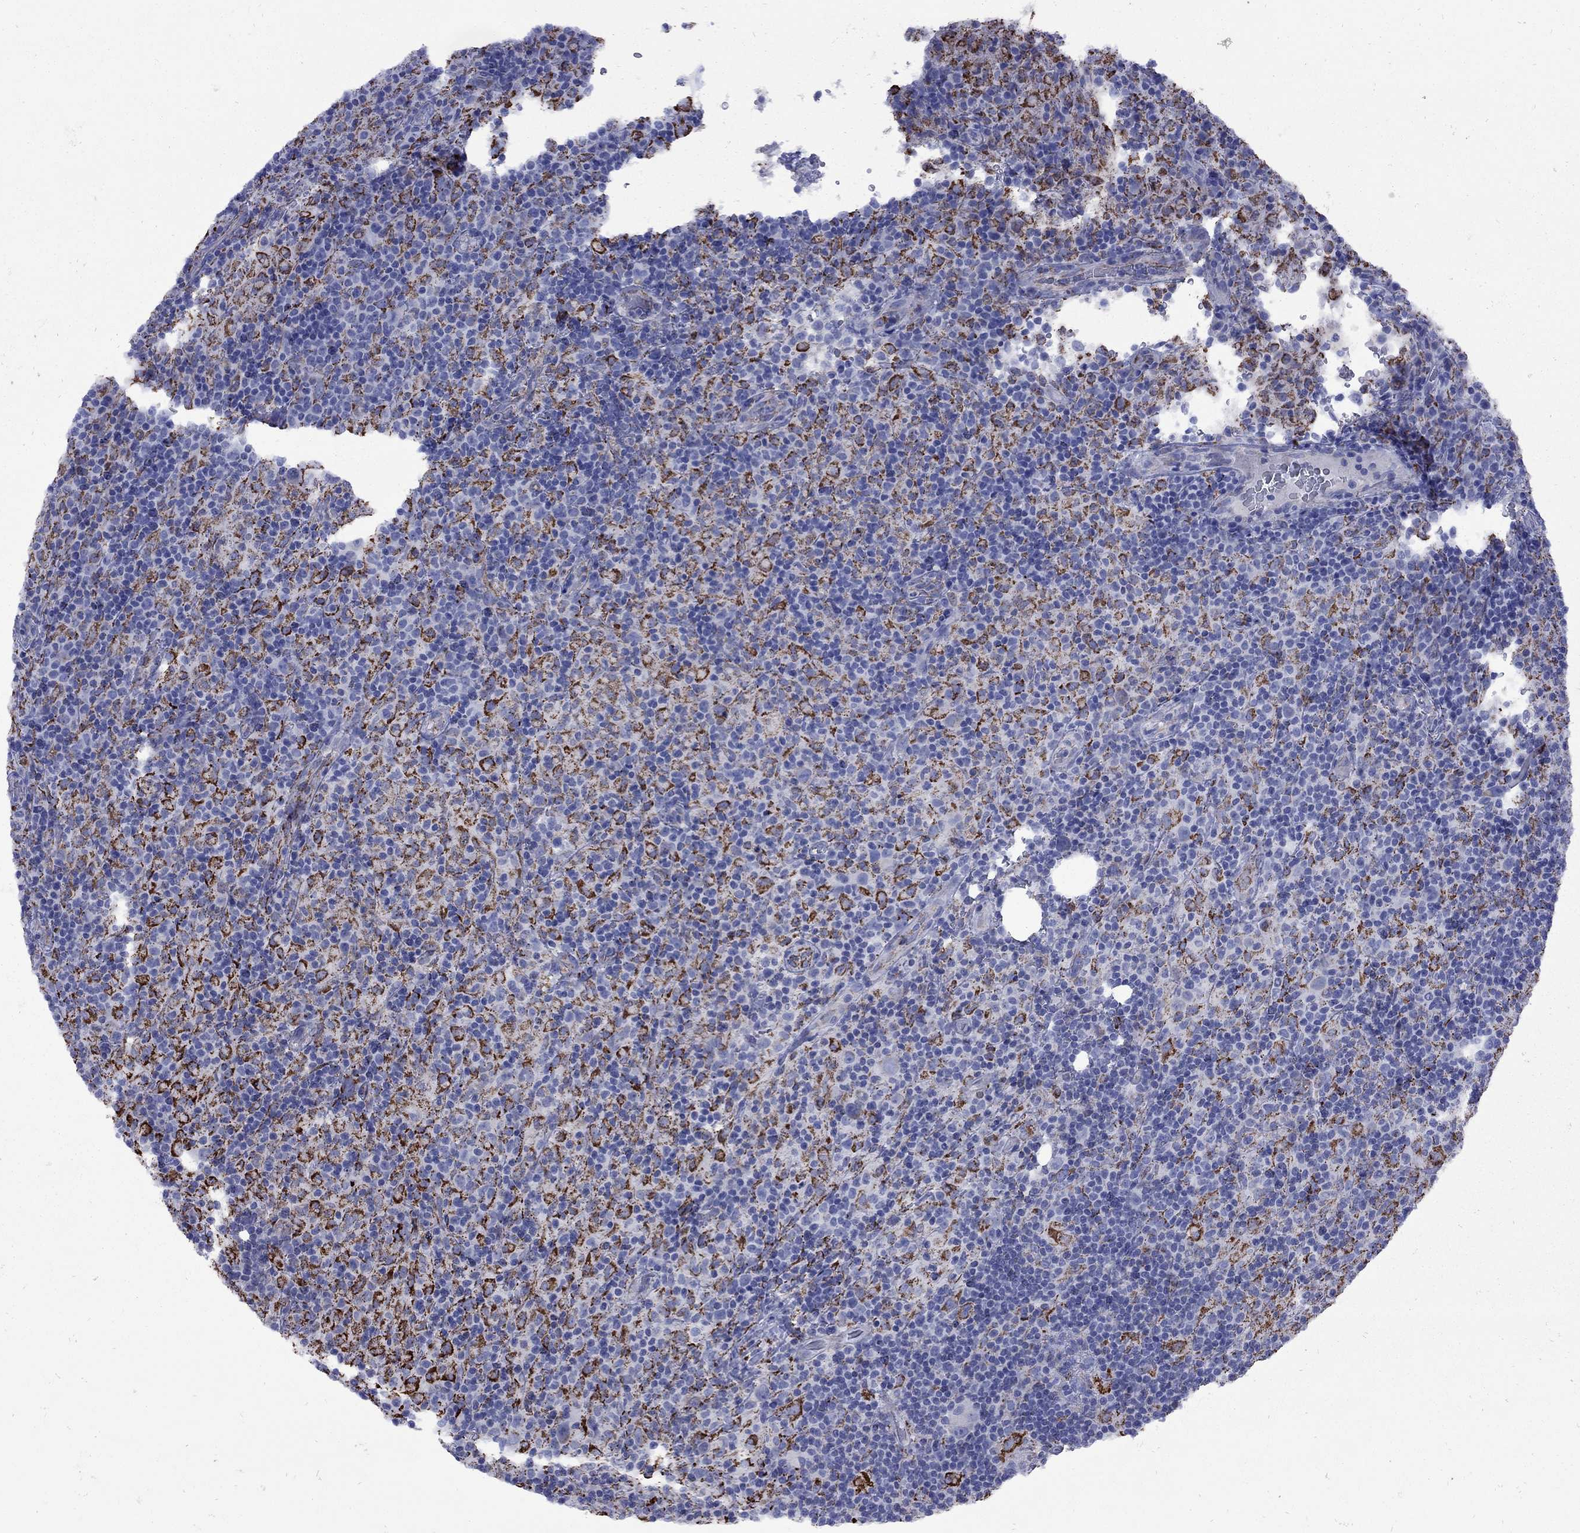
{"staining": {"intensity": "negative", "quantity": "none", "location": "none"}, "tissue": "lymphoma", "cell_type": "Tumor cells", "image_type": "cancer", "snomed": [{"axis": "morphology", "description": "Hodgkin's disease, NOS"}, {"axis": "topography", "description": "Lymph node"}], "caption": "Tumor cells show no significant expression in Hodgkin's disease.", "gene": "SESTD1", "patient": {"sex": "male", "age": 70}}